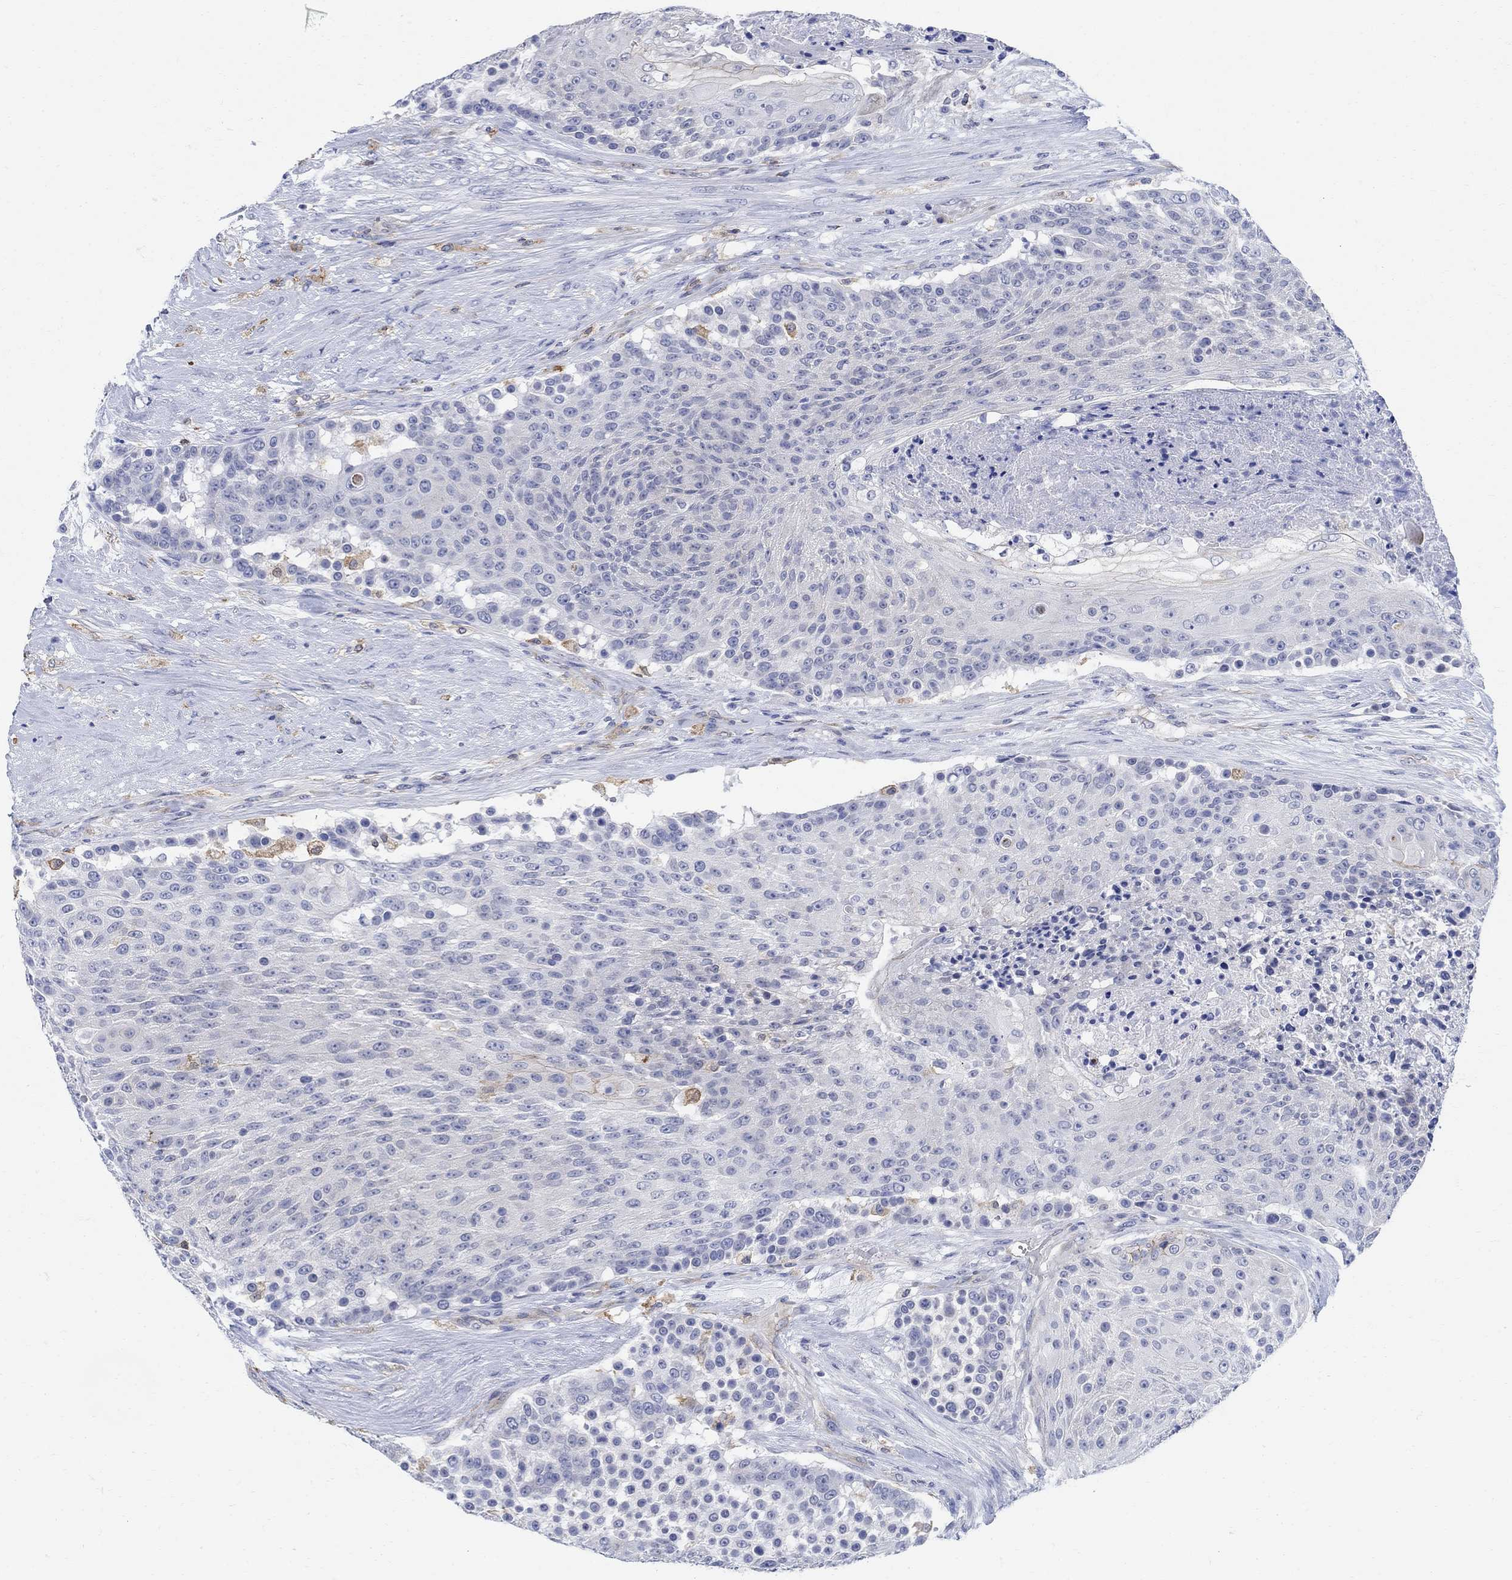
{"staining": {"intensity": "weak", "quantity": "<25%", "location": "cytoplasmic/membranous"}, "tissue": "urothelial cancer", "cell_type": "Tumor cells", "image_type": "cancer", "snomed": [{"axis": "morphology", "description": "Urothelial carcinoma, High grade"}, {"axis": "topography", "description": "Urinary bladder"}], "caption": "Tumor cells show no significant staining in urothelial cancer.", "gene": "PHF21B", "patient": {"sex": "female", "age": 63}}